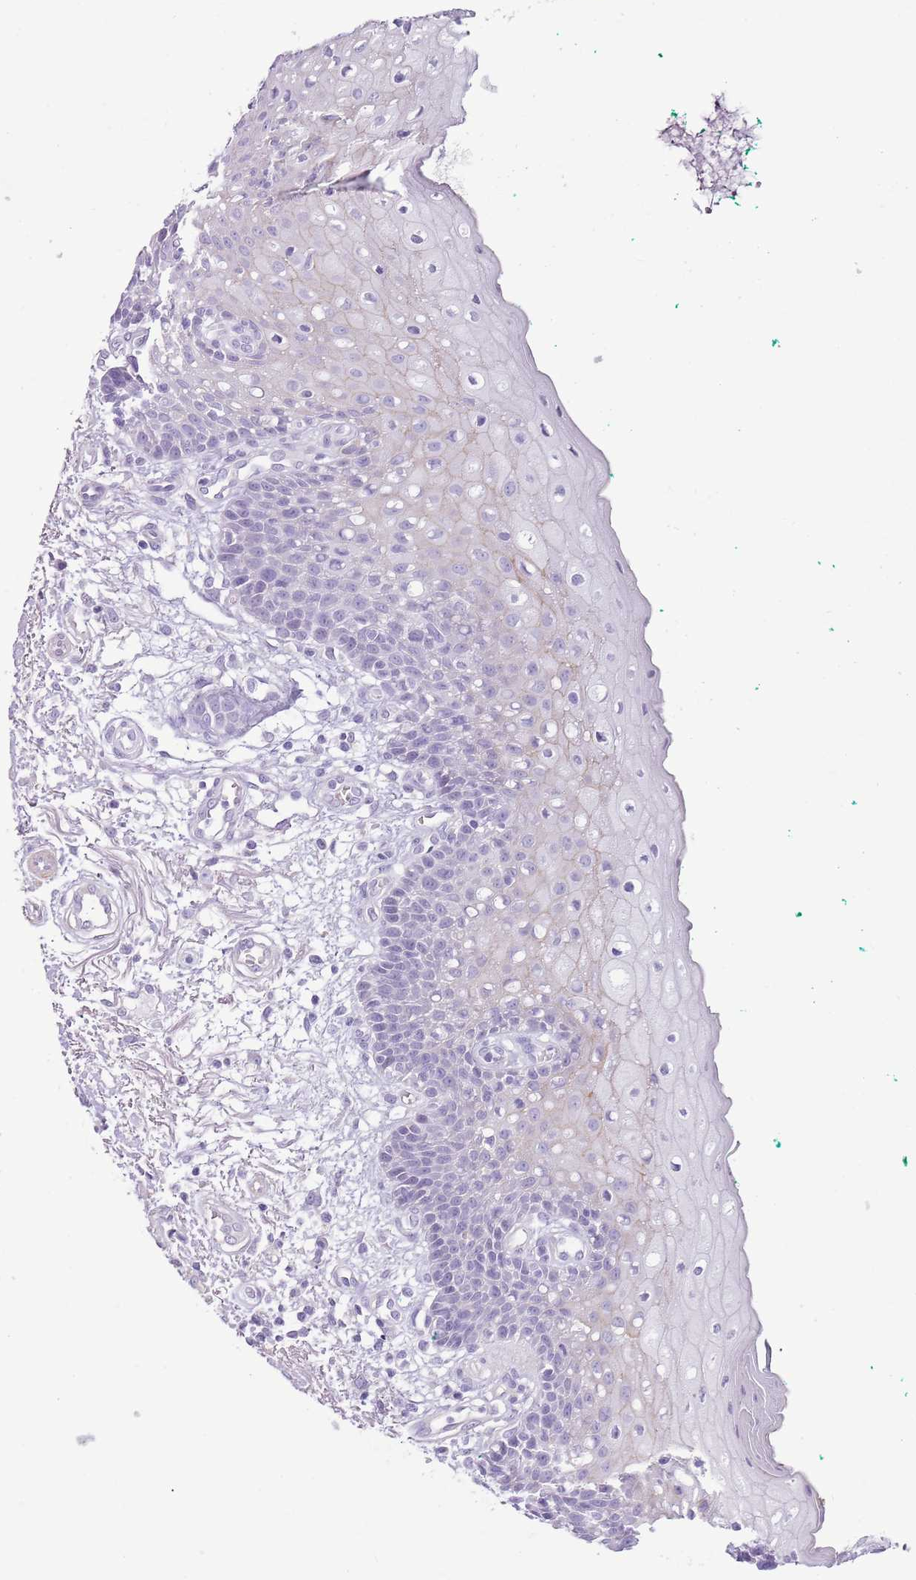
{"staining": {"intensity": "weak", "quantity": "<25%", "location": "cytoplasmic/membranous"}, "tissue": "oral mucosa", "cell_type": "Squamous epithelial cells", "image_type": "normal", "snomed": [{"axis": "morphology", "description": "Normal tissue, NOS"}, {"axis": "morphology", "description": "Squamous cell carcinoma, NOS"}, {"axis": "topography", "description": "Oral tissue"}, {"axis": "topography", "description": "Tounge, NOS"}, {"axis": "topography", "description": "Head-Neck"}], "caption": "IHC of unremarkable oral mucosa reveals no positivity in squamous epithelial cells. The staining was performed using DAB to visualize the protein expression in brown, while the nuclei were stained in blue with hematoxylin (Magnification: 20x).", "gene": "SLC7A14", "patient": {"sex": "male", "age": 79}}